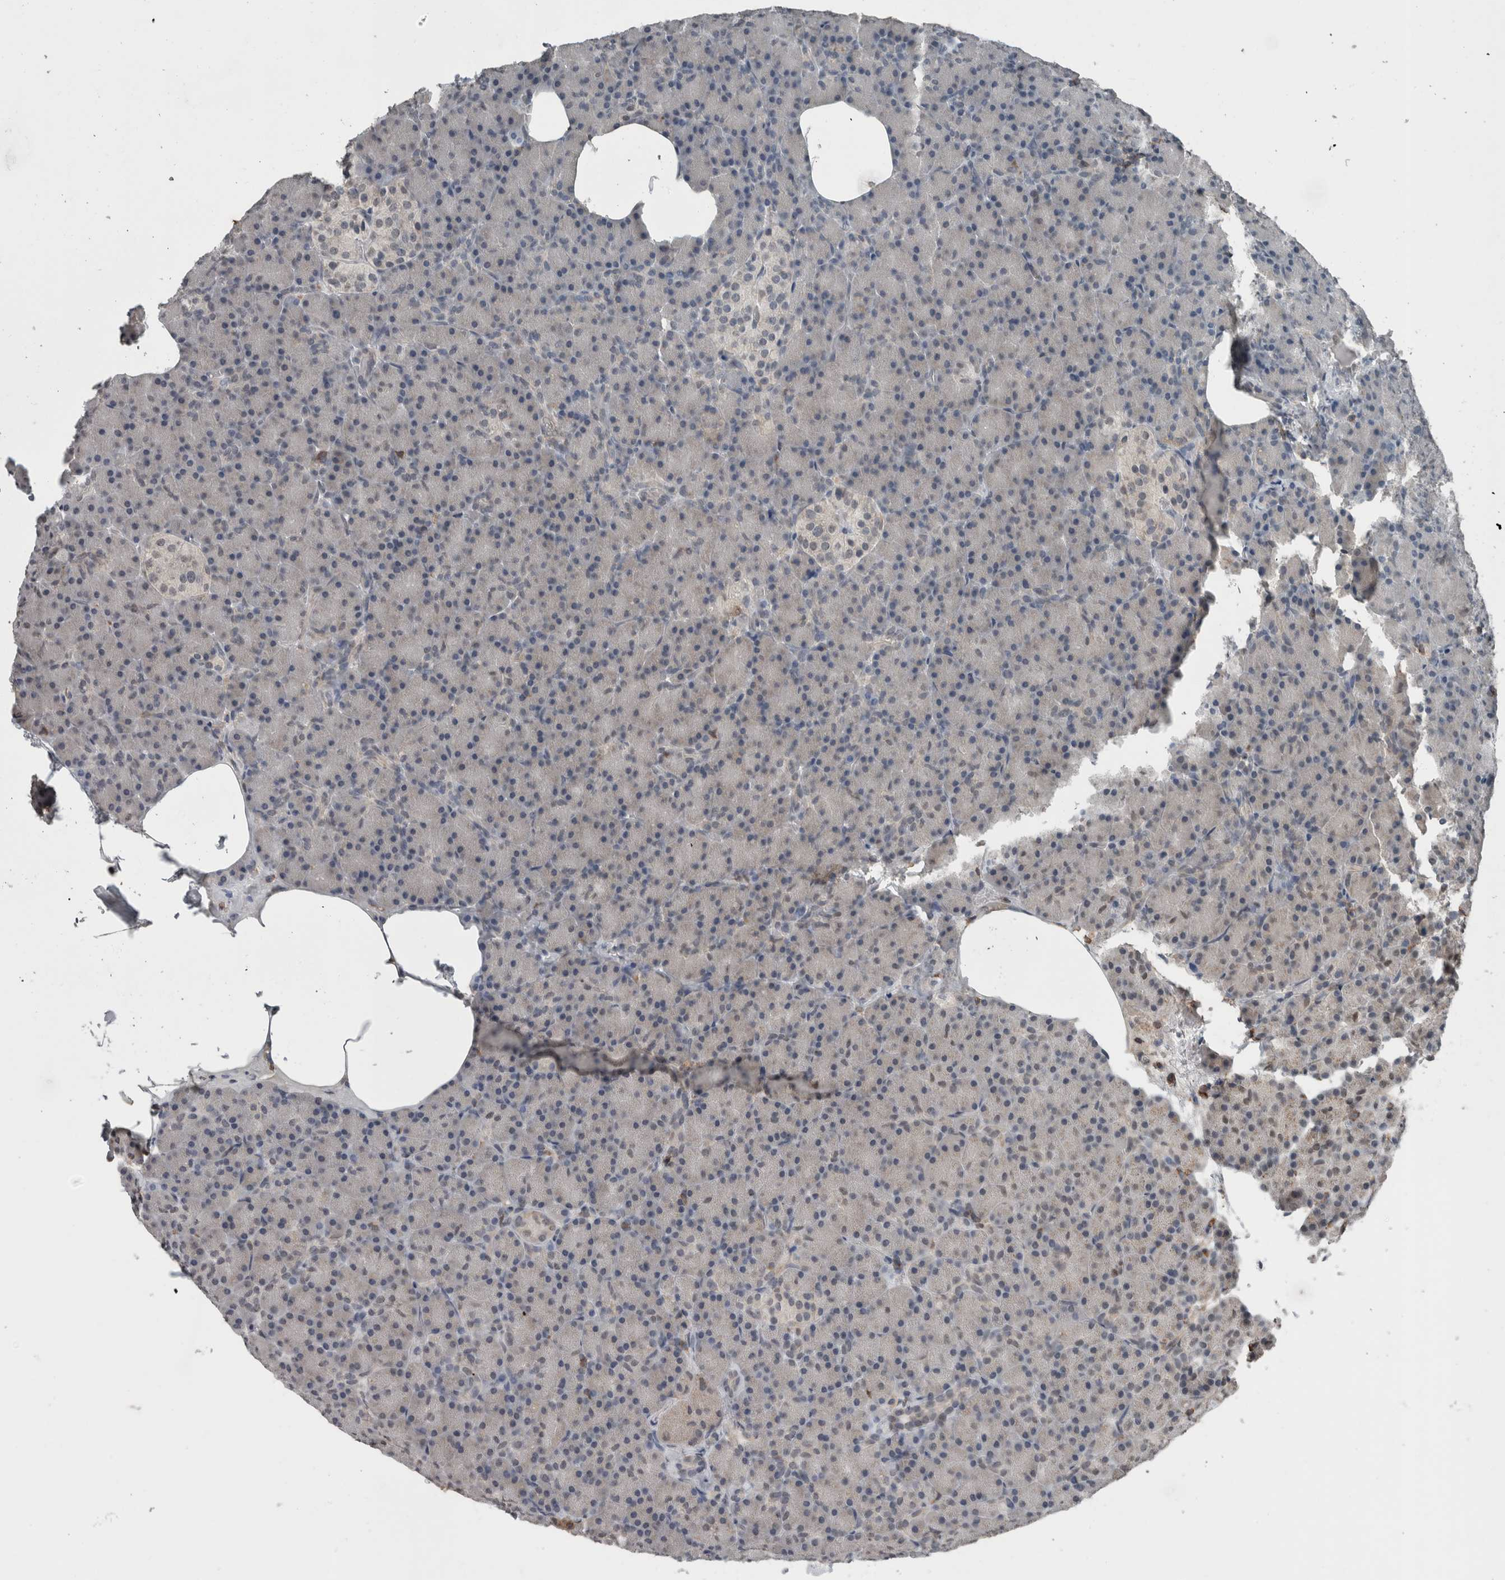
{"staining": {"intensity": "negative", "quantity": "none", "location": "none"}, "tissue": "pancreas", "cell_type": "Exocrine glandular cells", "image_type": "normal", "snomed": [{"axis": "morphology", "description": "Normal tissue, NOS"}, {"axis": "topography", "description": "Pancreas"}], "caption": "Photomicrograph shows no protein expression in exocrine glandular cells of normal pancreas. The staining was performed using DAB (3,3'-diaminobenzidine) to visualize the protein expression in brown, while the nuclei were stained in blue with hematoxylin (Magnification: 20x).", "gene": "MAFF", "patient": {"sex": "female", "age": 43}}